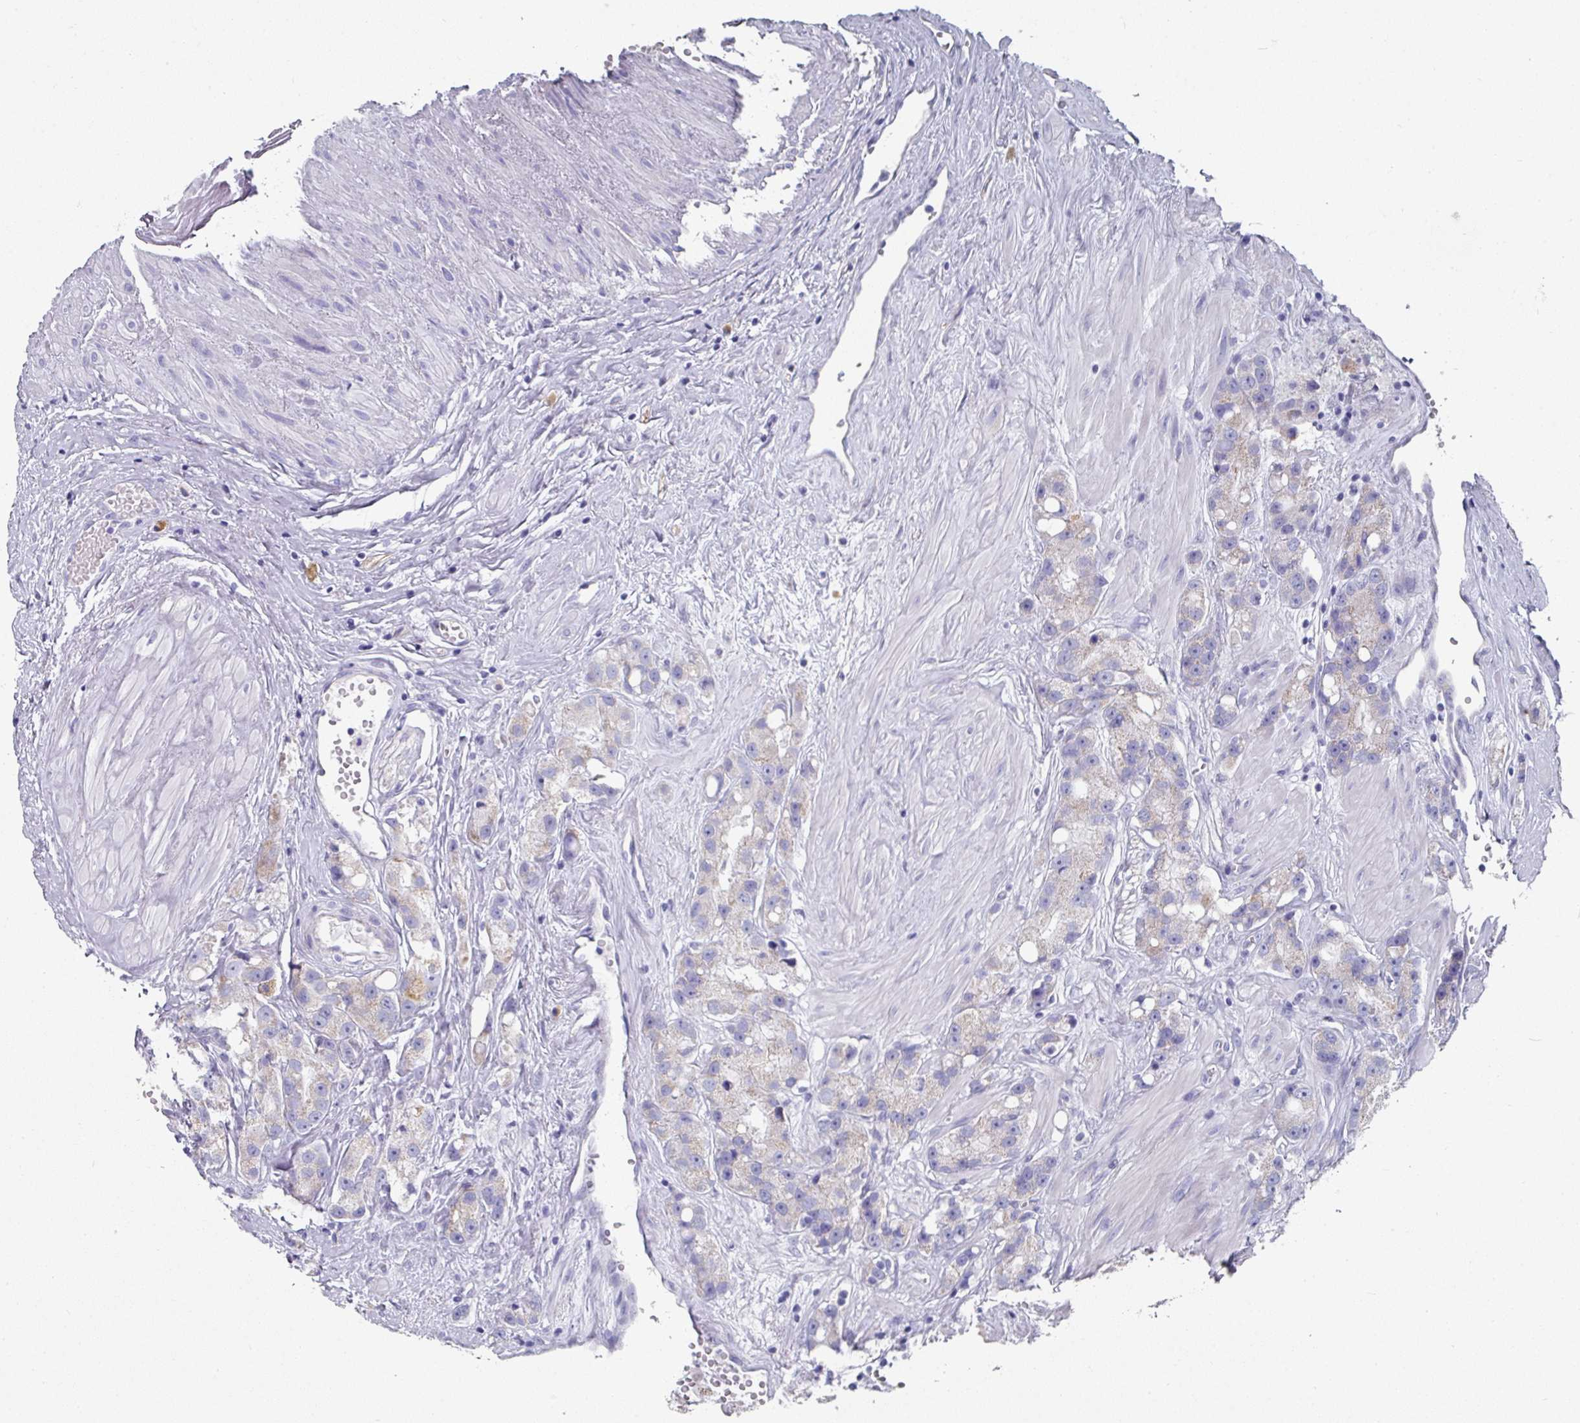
{"staining": {"intensity": "weak", "quantity": "<25%", "location": "cytoplasmic/membranous"}, "tissue": "prostate cancer", "cell_type": "Tumor cells", "image_type": "cancer", "snomed": [{"axis": "morphology", "description": "Adenocarcinoma, High grade"}, {"axis": "topography", "description": "Prostate"}], "caption": "Immunohistochemistry of prostate high-grade adenocarcinoma exhibits no positivity in tumor cells.", "gene": "SETBP1", "patient": {"sex": "male", "age": 74}}